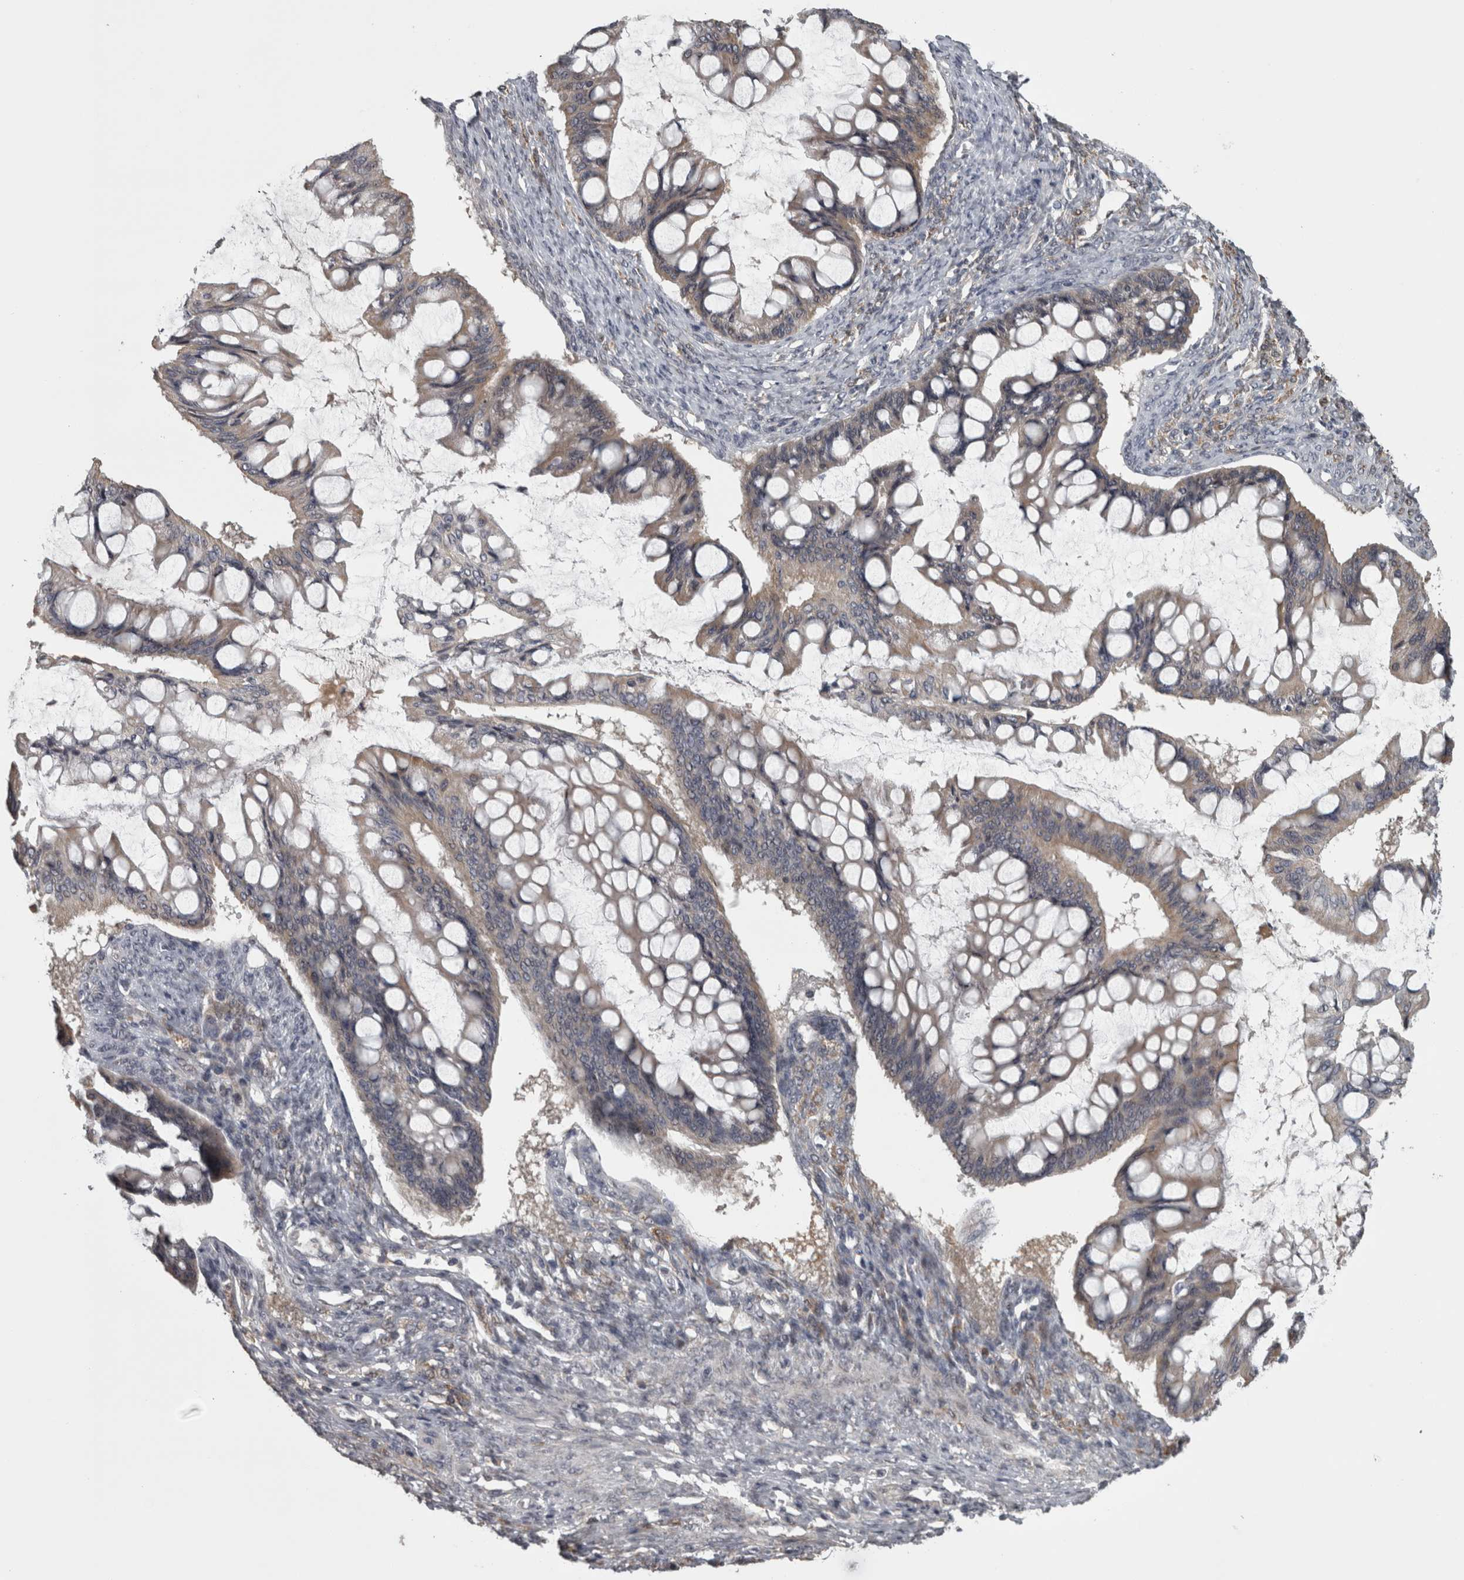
{"staining": {"intensity": "weak", "quantity": ">75%", "location": "cytoplasmic/membranous"}, "tissue": "ovarian cancer", "cell_type": "Tumor cells", "image_type": "cancer", "snomed": [{"axis": "morphology", "description": "Cystadenocarcinoma, mucinous, NOS"}, {"axis": "topography", "description": "Ovary"}], "caption": "Weak cytoplasmic/membranous expression for a protein is appreciated in approximately >75% of tumor cells of ovarian mucinous cystadenocarcinoma using immunohistochemistry (IHC).", "gene": "DBT", "patient": {"sex": "female", "age": 73}}